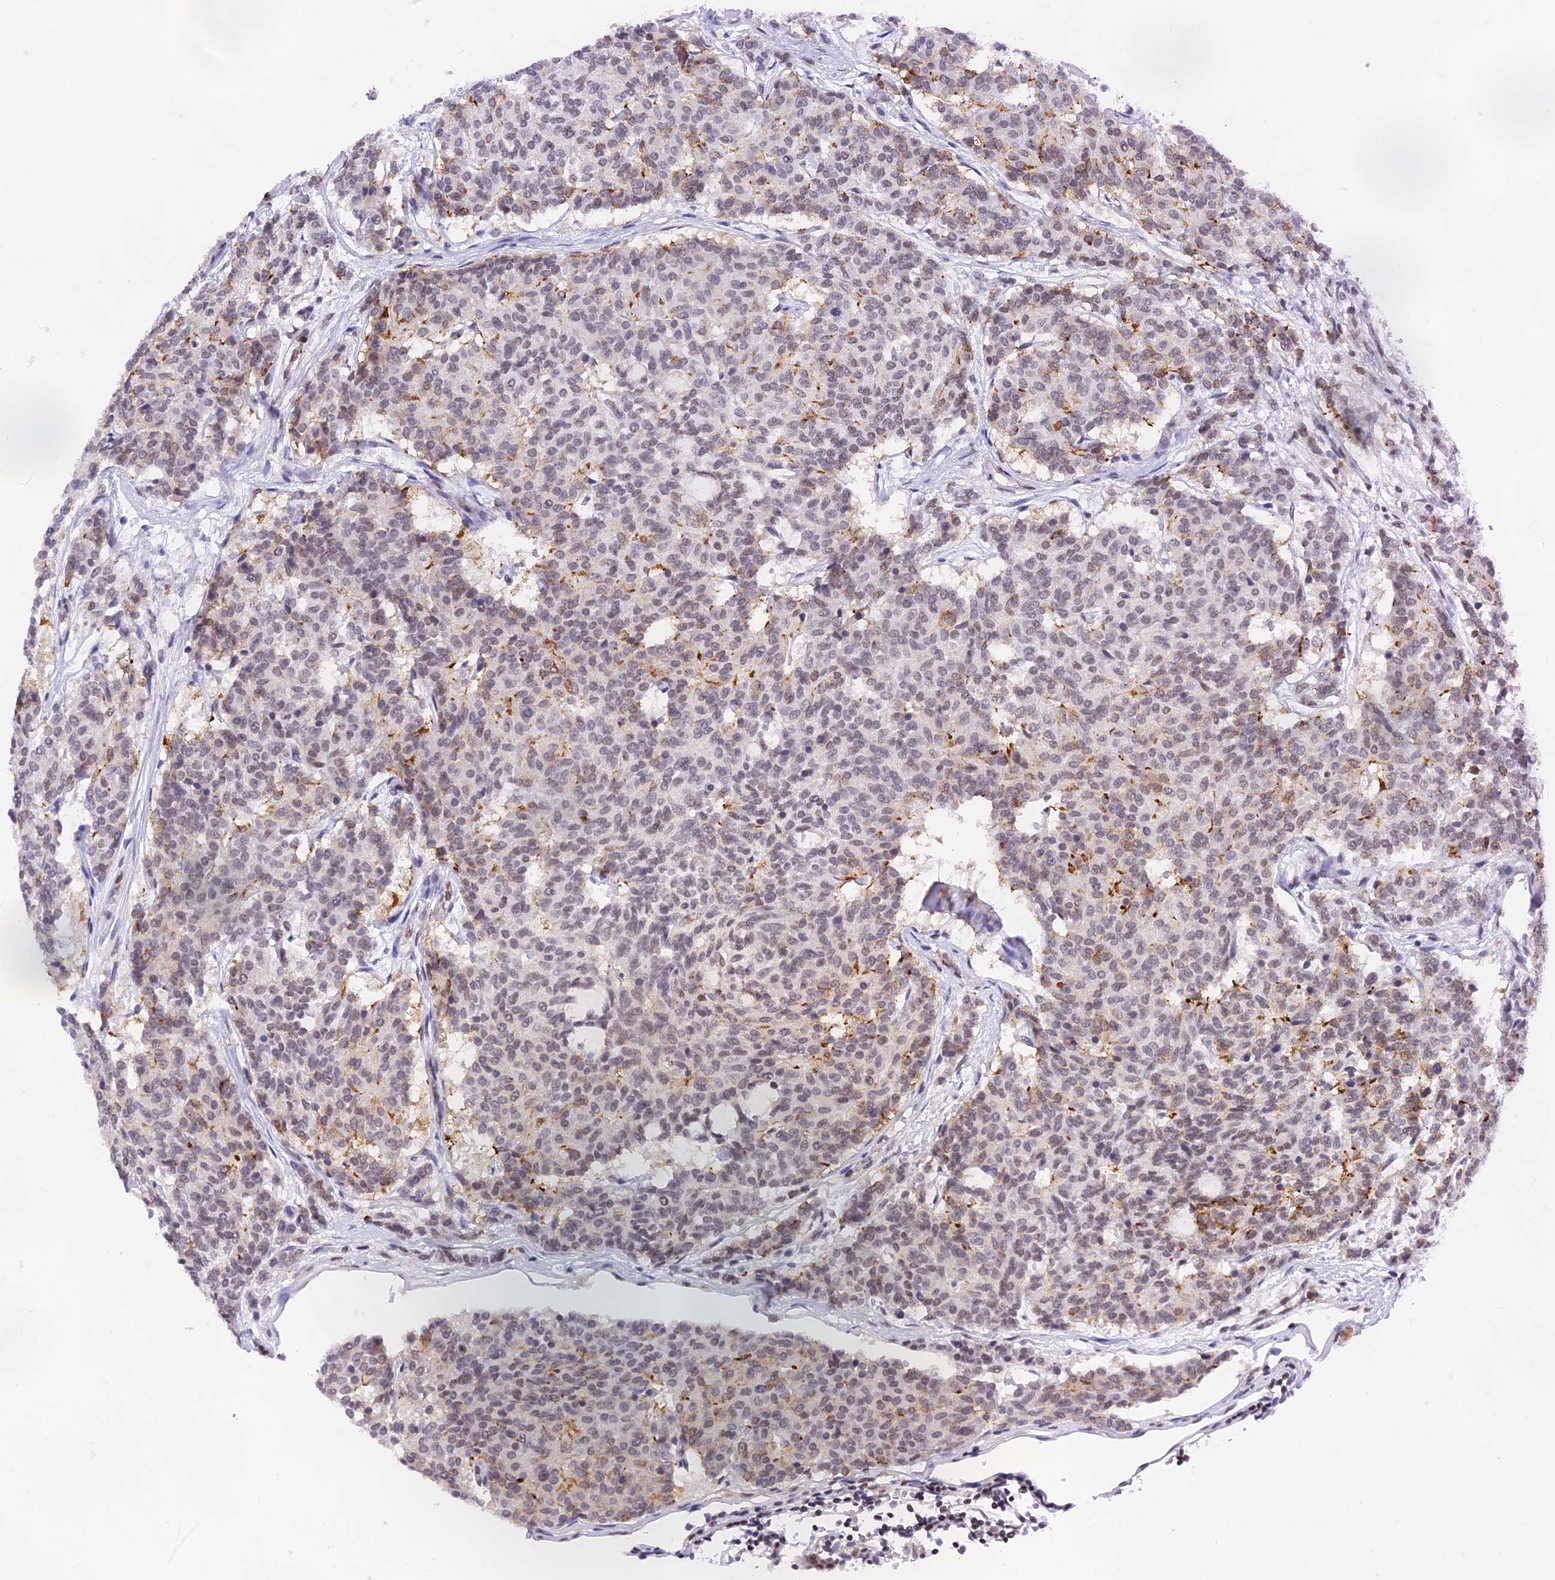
{"staining": {"intensity": "weak", "quantity": "<25%", "location": "nuclear"}, "tissue": "carcinoid", "cell_type": "Tumor cells", "image_type": "cancer", "snomed": [{"axis": "morphology", "description": "Carcinoid, malignant, NOS"}, {"axis": "topography", "description": "Pancreas"}], "caption": "Protein analysis of carcinoid displays no significant positivity in tumor cells.", "gene": "THAP11", "patient": {"sex": "female", "age": 54}}